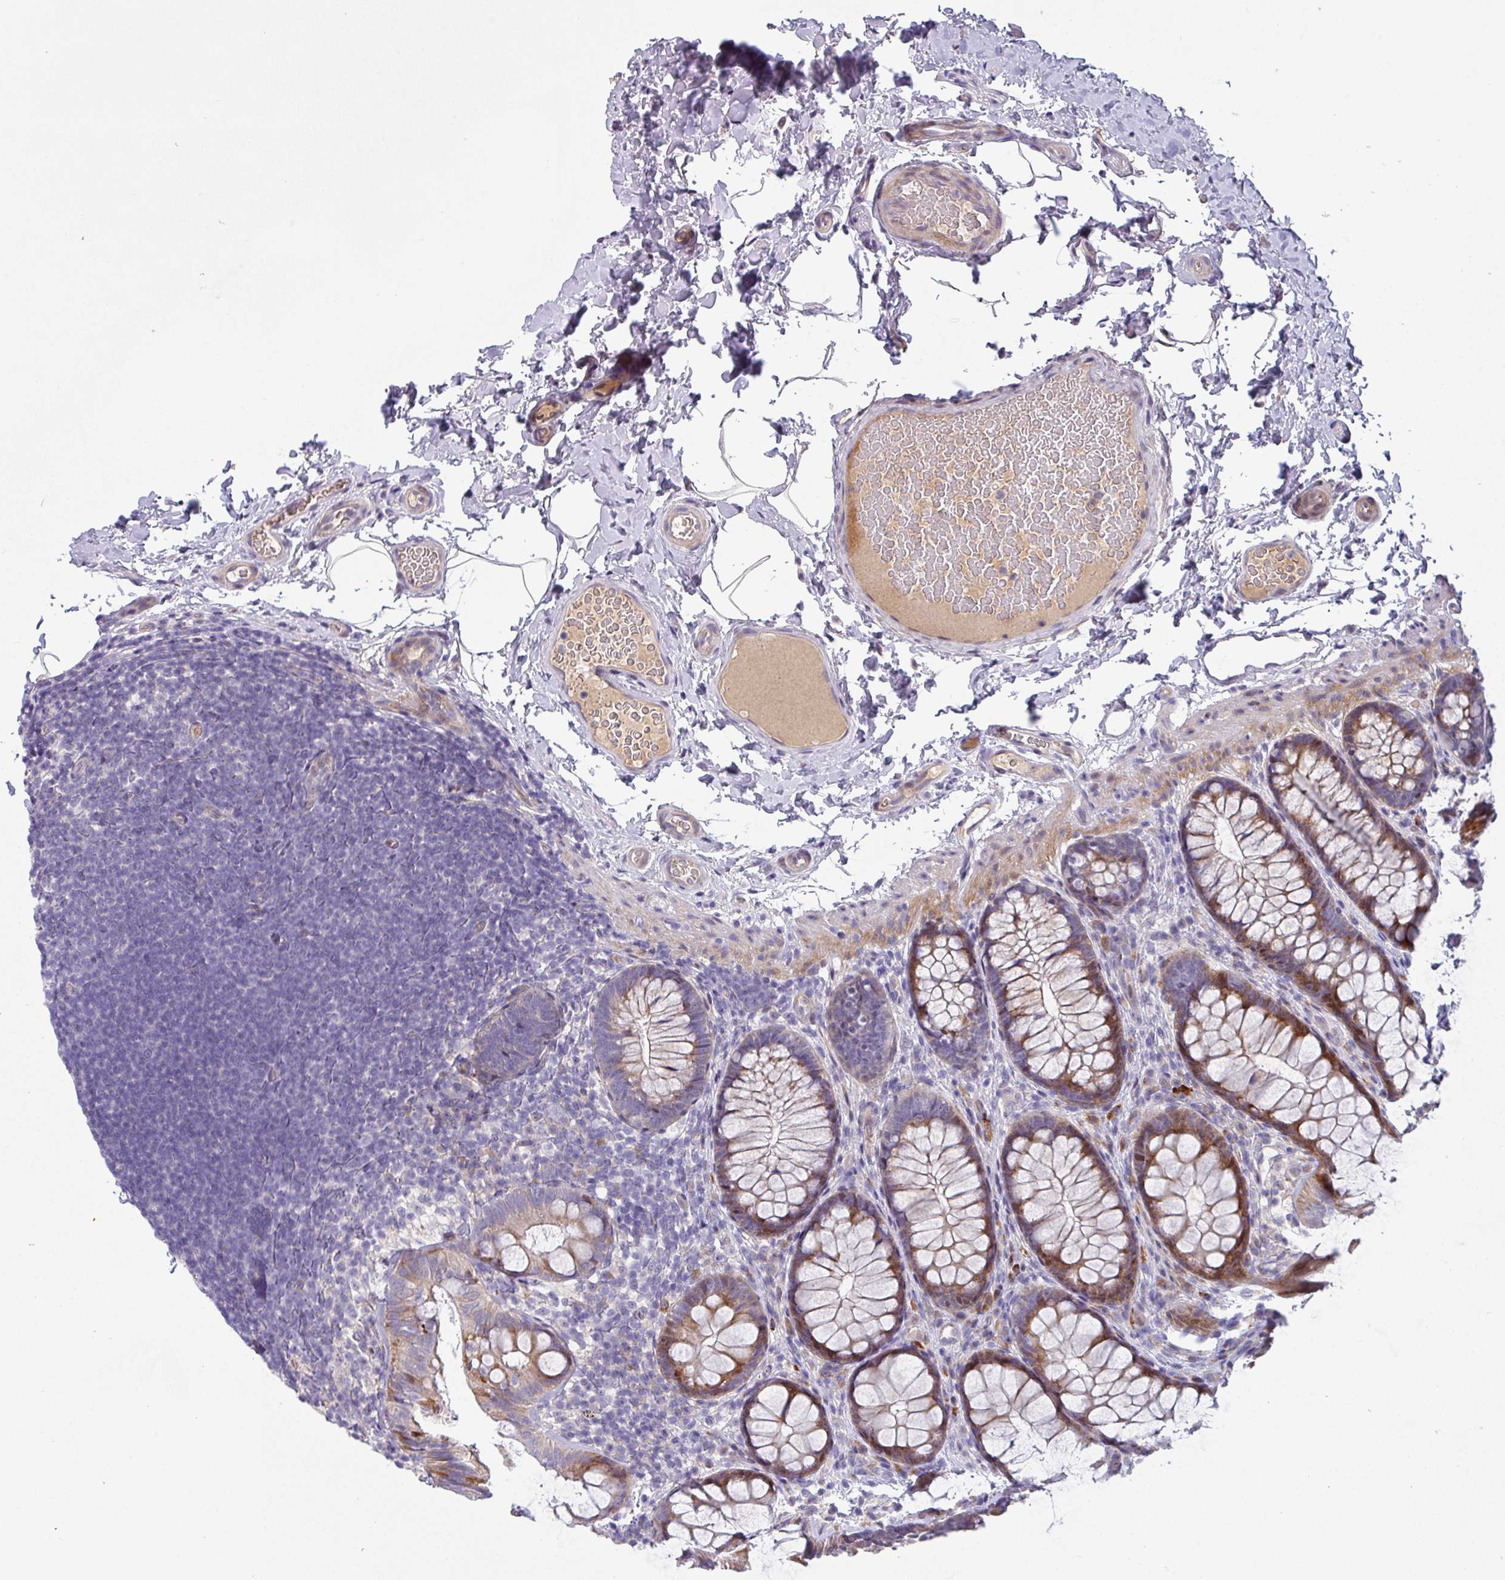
{"staining": {"intensity": "negative", "quantity": "none", "location": "none"}, "tissue": "colon", "cell_type": "Endothelial cells", "image_type": "normal", "snomed": [{"axis": "morphology", "description": "Normal tissue, NOS"}, {"axis": "topography", "description": "Colon"}], "caption": "An immunohistochemistry (IHC) photomicrograph of unremarkable colon is shown. There is no staining in endothelial cells of colon. The staining is performed using DAB brown chromogen with nuclei counter-stained in using hematoxylin.", "gene": "KLHL3", "patient": {"sex": "male", "age": 46}}